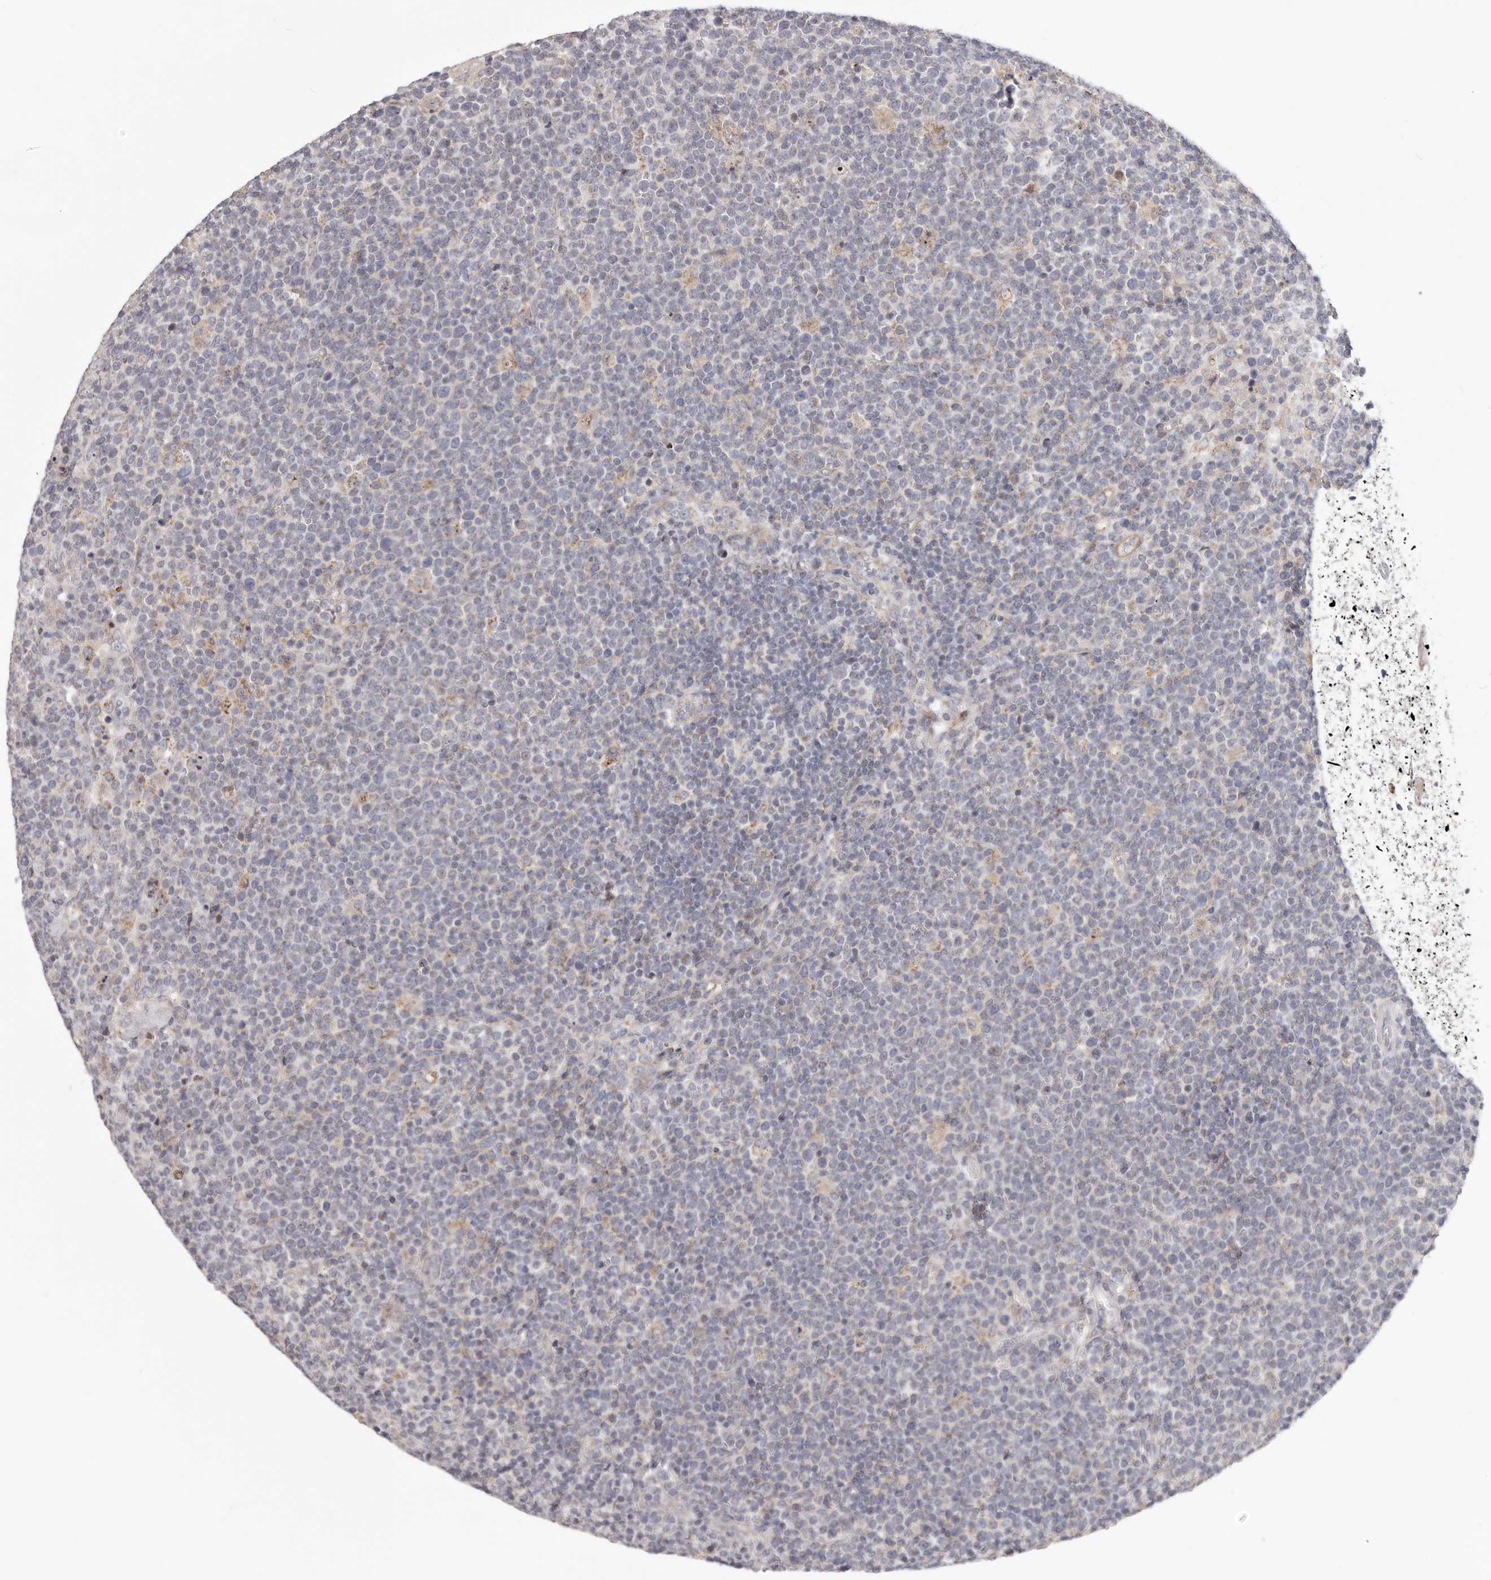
{"staining": {"intensity": "negative", "quantity": "none", "location": "none"}, "tissue": "lymphoma", "cell_type": "Tumor cells", "image_type": "cancer", "snomed": [{"axis": "morphology", "description": "Malignant lymphoma, non-Hodgkin's type, High grade"}, {"axis": "topography", "description": "Lymph node"}], "caption": "High power microscopy histopathology image of an immunohistochemistry photomicrograph of high-grade malignant lymphoma, non-Hodgkin's type, revealing no significant positivity in tumor cells.", "gene": "MRPS10", "patient": {"sex": "male", "age": 61}}